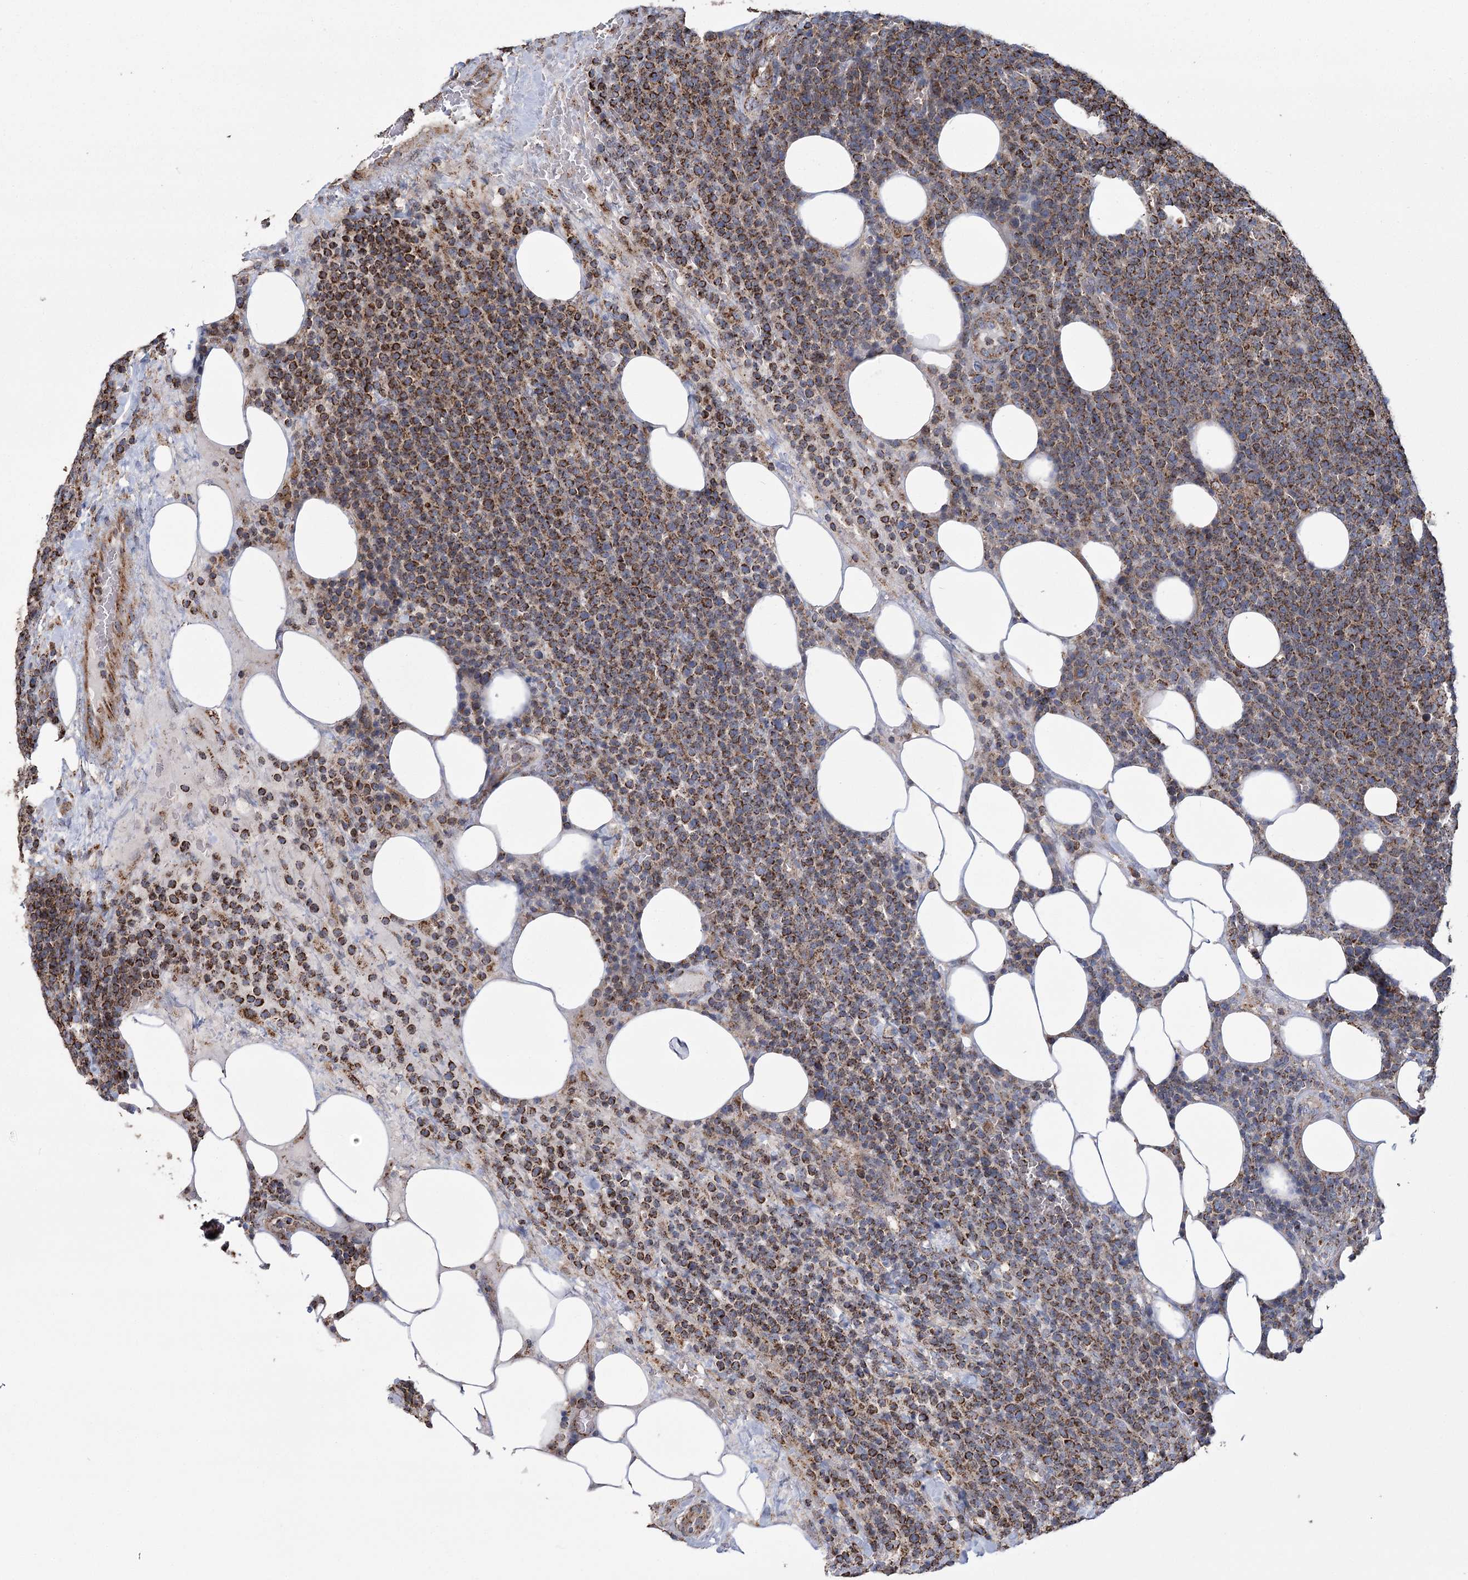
{"staining": {"intensity": "strong", "quantity": ">75%", "location": "cytoplasmic/membranous"}, "tissue": "lymphoma", "cell_type": "Tumor cells", "image_type": "cancer", "snomed": [{"axis": "morphology", "description": "Malignant lymphoma, non-Hodgkin's type, High grade"}, {"axis": "topography", "description": "Lymph node"}], "caption": "IHC (DAB) staining of human malignant lymphoma, non-Hodgkin's type (high-grade) shows strong cytoplasmic/membranous protein expression in about >75% of tumor cells. (Brightfield microscopy of DAB IHC at high magnification).", "gene": "RANBP3L", "patient": {"sex": "male", "age": 61}}